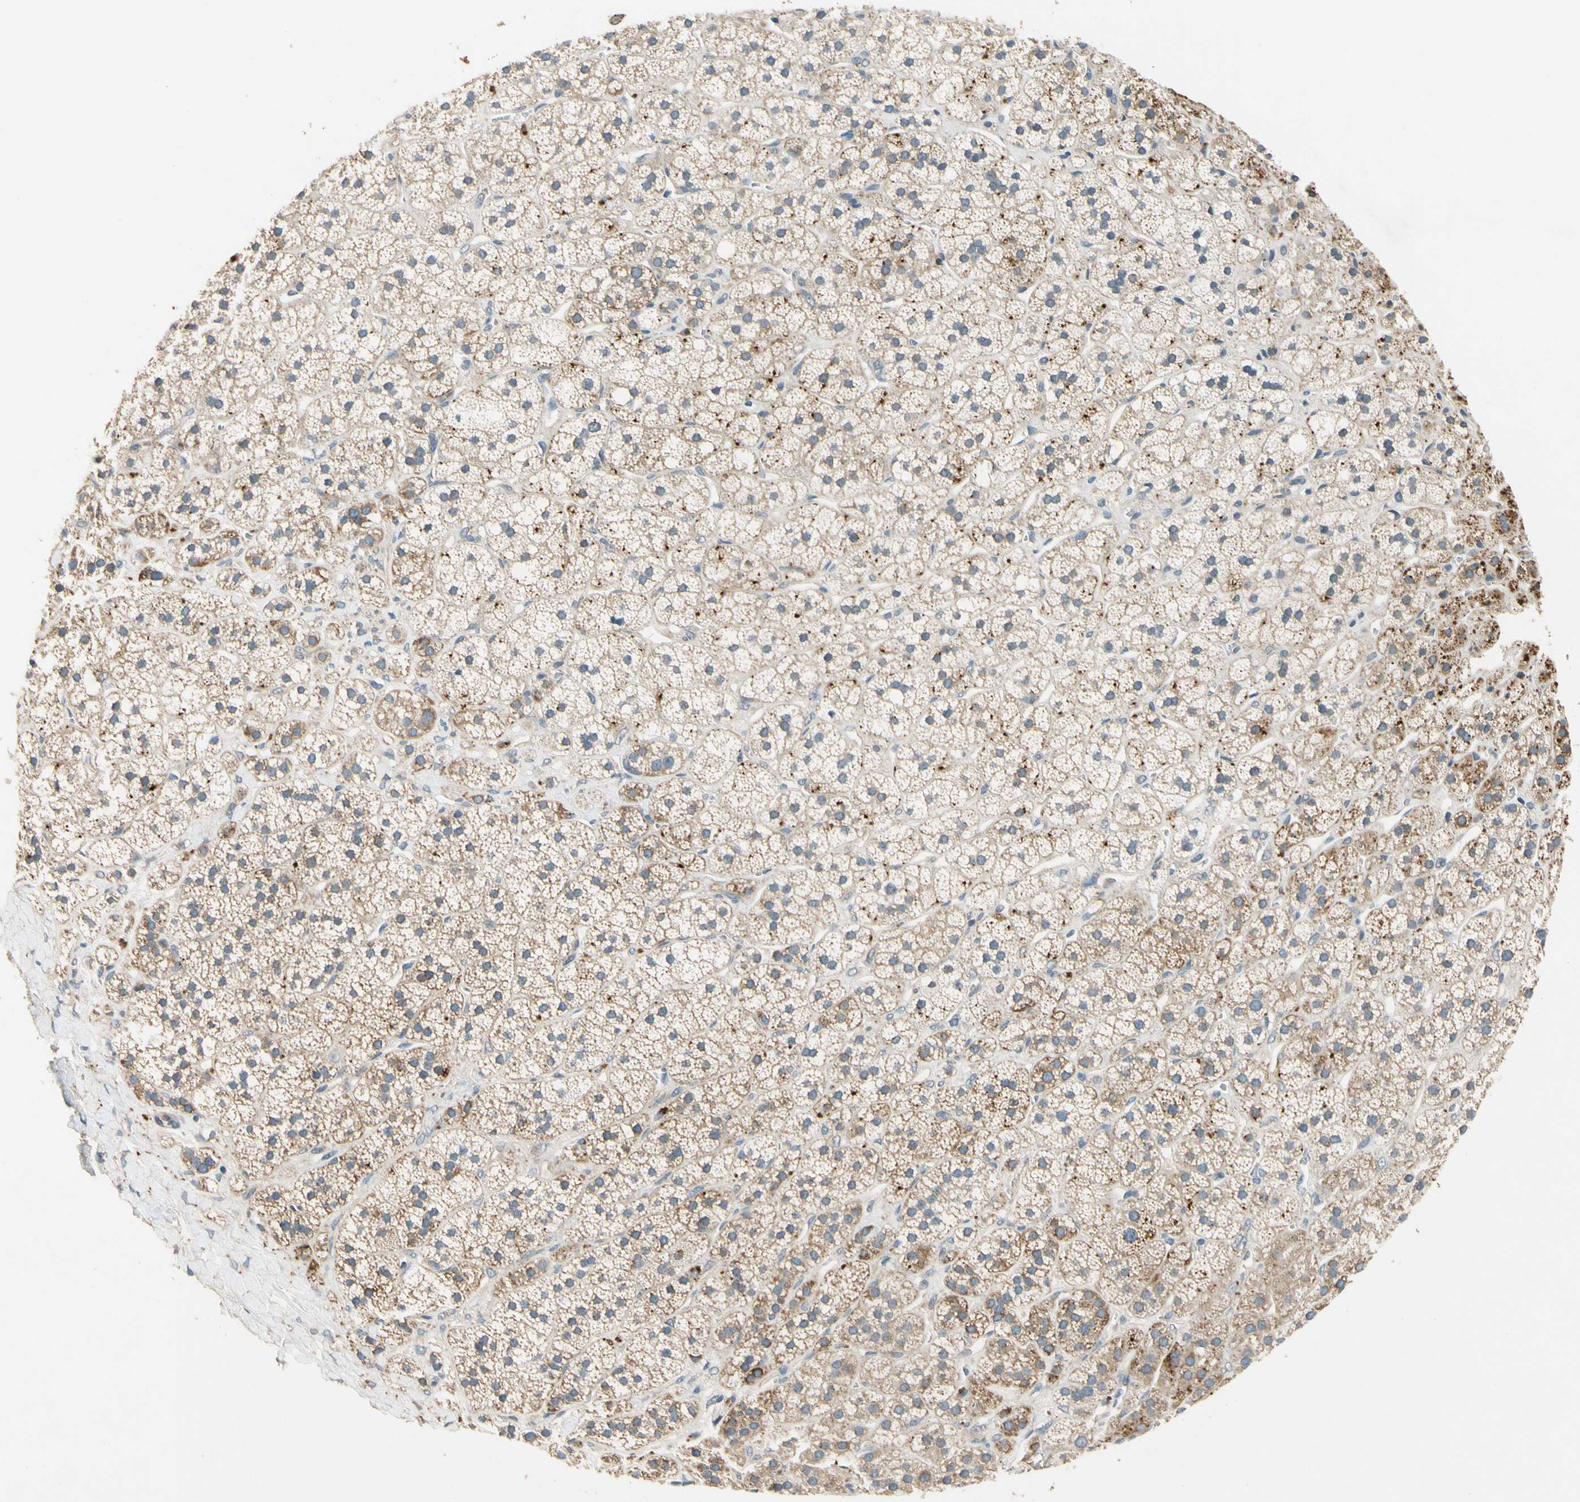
{"staining": {"intensity": "moderate", "quantity": ">75%", "location": "cytoplasmic/membranous"}, "tissue": "adrenal gland", "cell_type": "Glandular cells", "image_type": "normal", "snomed": [{"axis": "morphology", "description": "Normal tissue, NOS"}, {"axis": "topography", "description": "Adrenal gland"}], "caption": "Adrenal gland stained with DAB (3,3'-diaminobenzidine) immunohistochemistry demonstrates medium levels of moderate cytoplasmic/membranous staining in about >75% of glandular cells. The protein is shown in brown color, while the nuclei are stained blue.", "gene": "ALKBH3", "patient": {"sex": "male", "age": 56}}